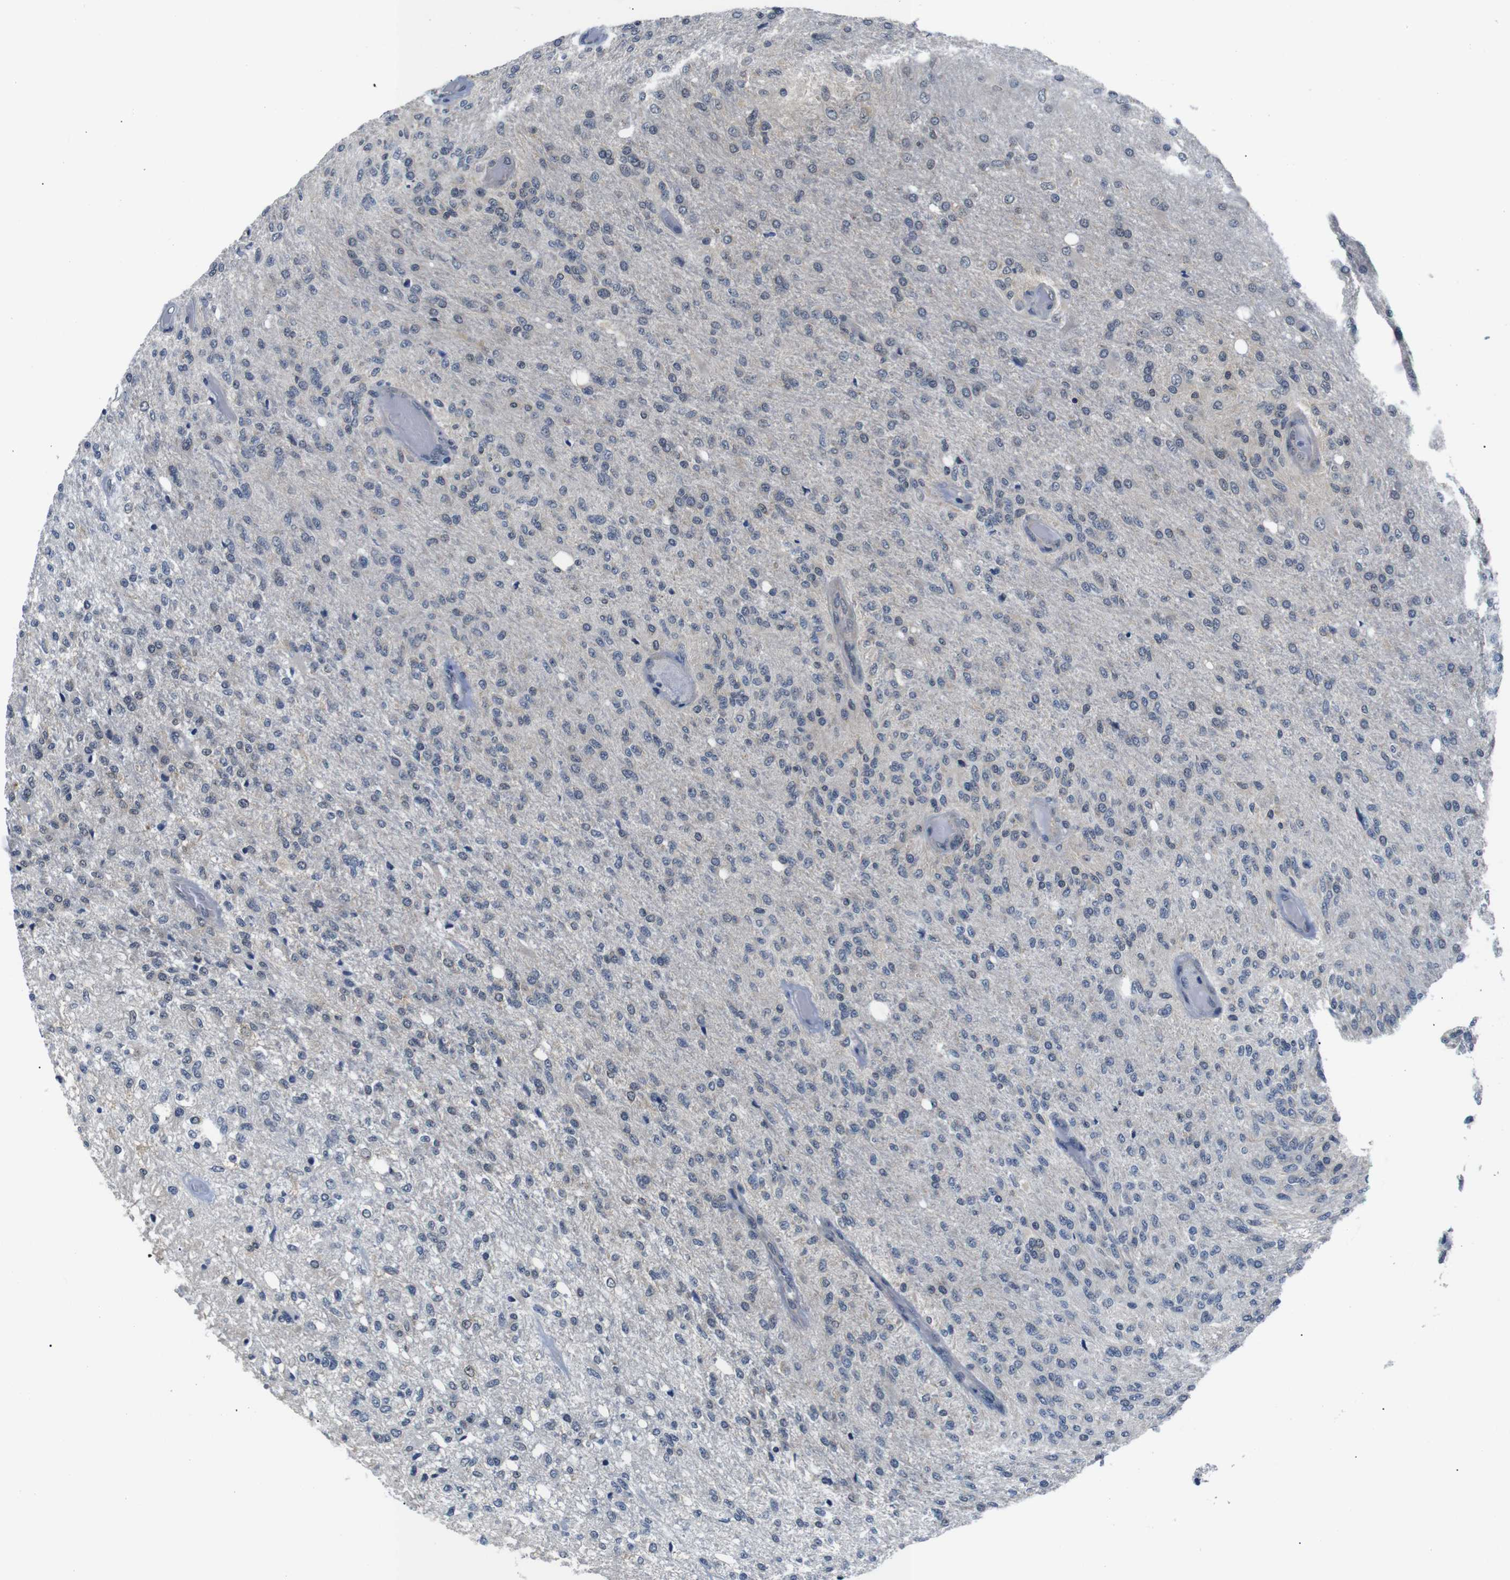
{"staining": {"intensity": "negative", "quantity": "none", "location": "none"}, "tissue": "glioma", "cell_type": "Tumor cells", "image_type": "cancer", "snomed": [{"axis": "morphology", "description": "Normal tissue, NOS"}, {"axis": "morphology", "description": "Glioma, malignant, High grade"}, {"axis": "topography", "description": "Cerebral cortex"}], "caption": "The image exhibits no significant staining in tumor cells of malignant glioma (high-grade). The staining is performed using DAB (3,3'-diaminobenzidine) brown chromogen with nuclei counter-stained in using hematoxylin.", "gene": "UBXN1", "patient": {"sex": "male", "age": 77}}